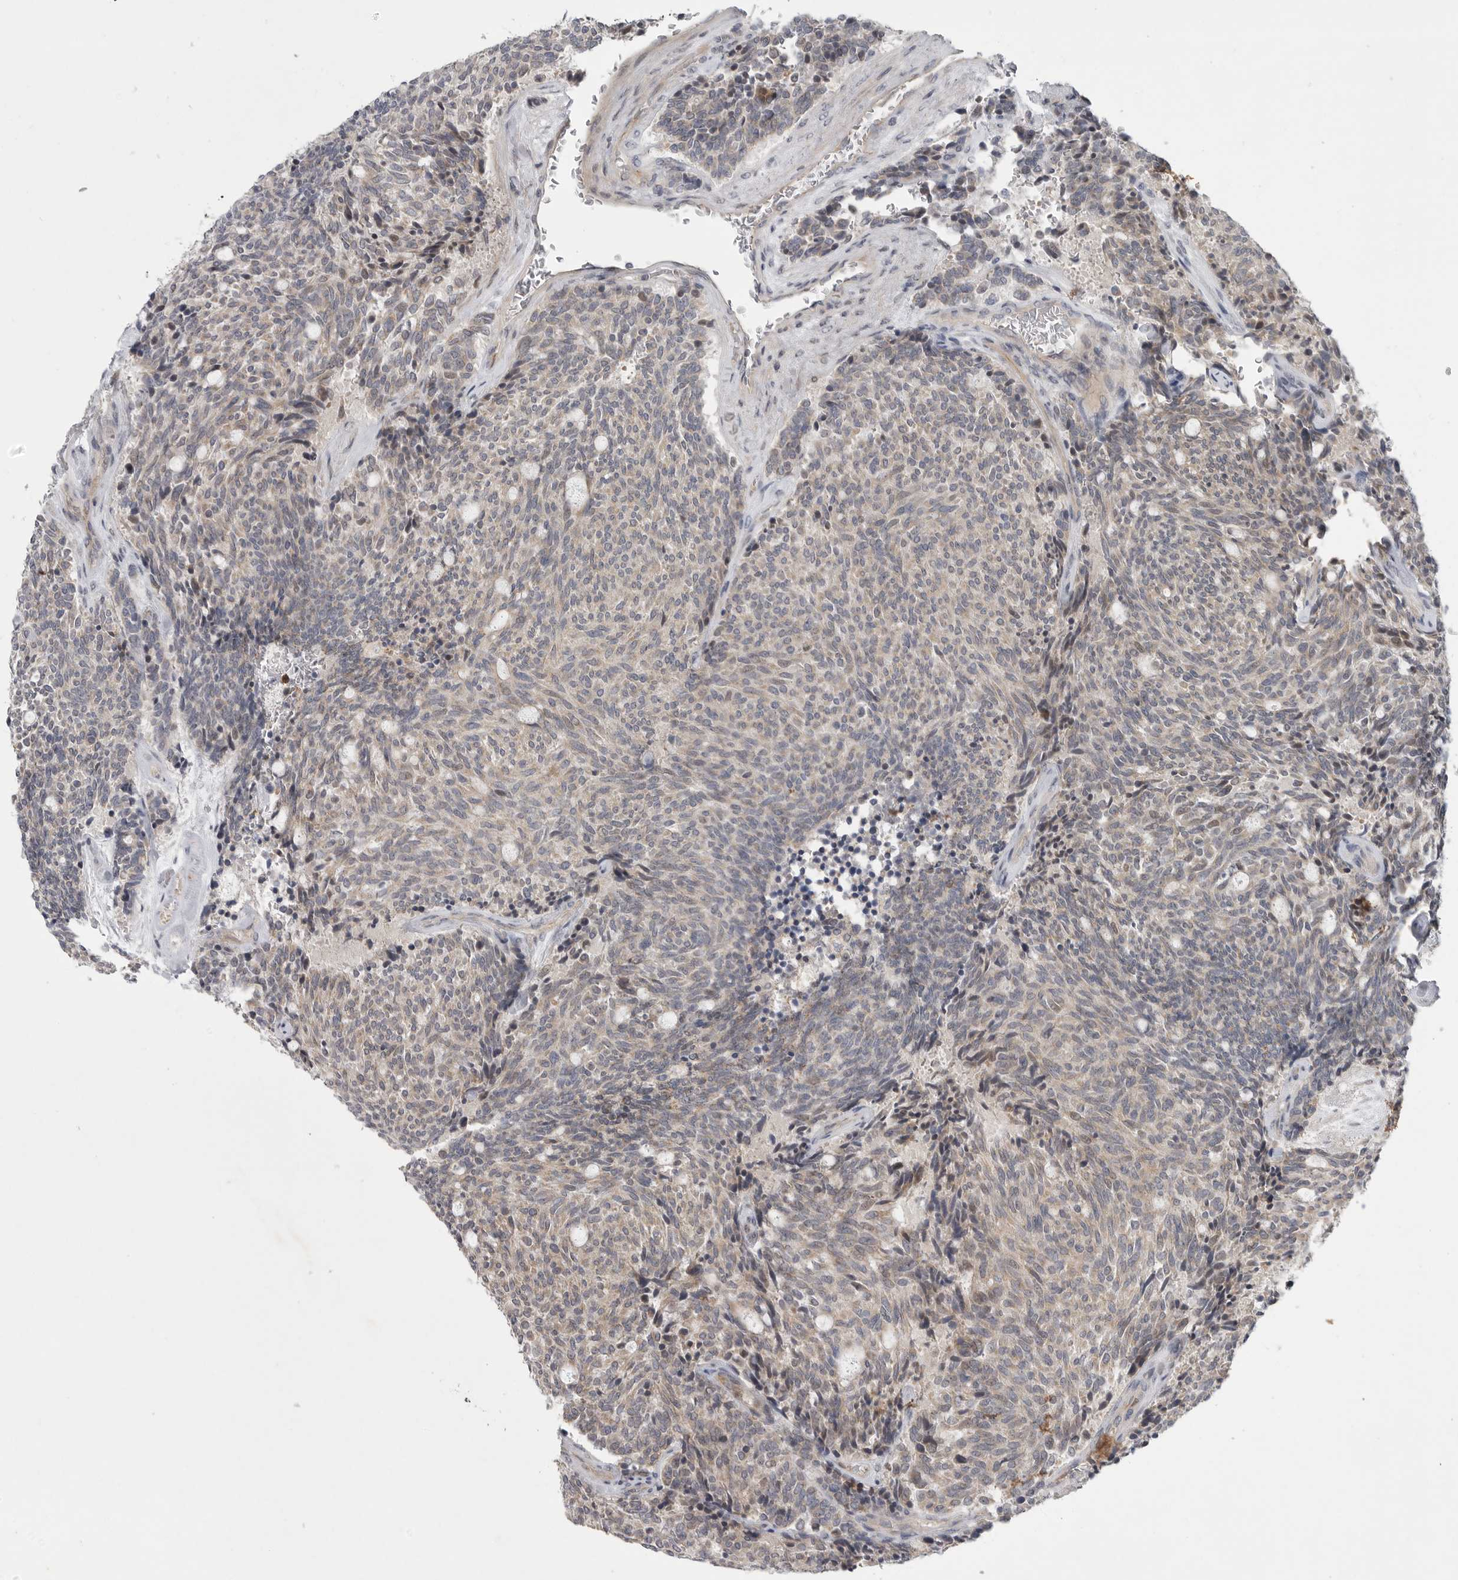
{"staining": {"intensity": "weak", "quantity": "25%-75%", "location": "cytoplasmic/membranous"}, "tissue": "carcinoid", "cell_type": "Tumor cells", "image_type": "cancer", "snomed": [{"axis": "morphology", "description": "Carcinoid, malignant, NOS"}, {"axis": "topography", "description": "Pancreas"}], "caption": "DAB immunohistochemical staining of human carcinoid exhibits weak cytoplasmic/membranous protein staining in about 25%-75% of tumor cells.", "gene": "FBXO43", "patient": {"sex": "female", "age": 54}}